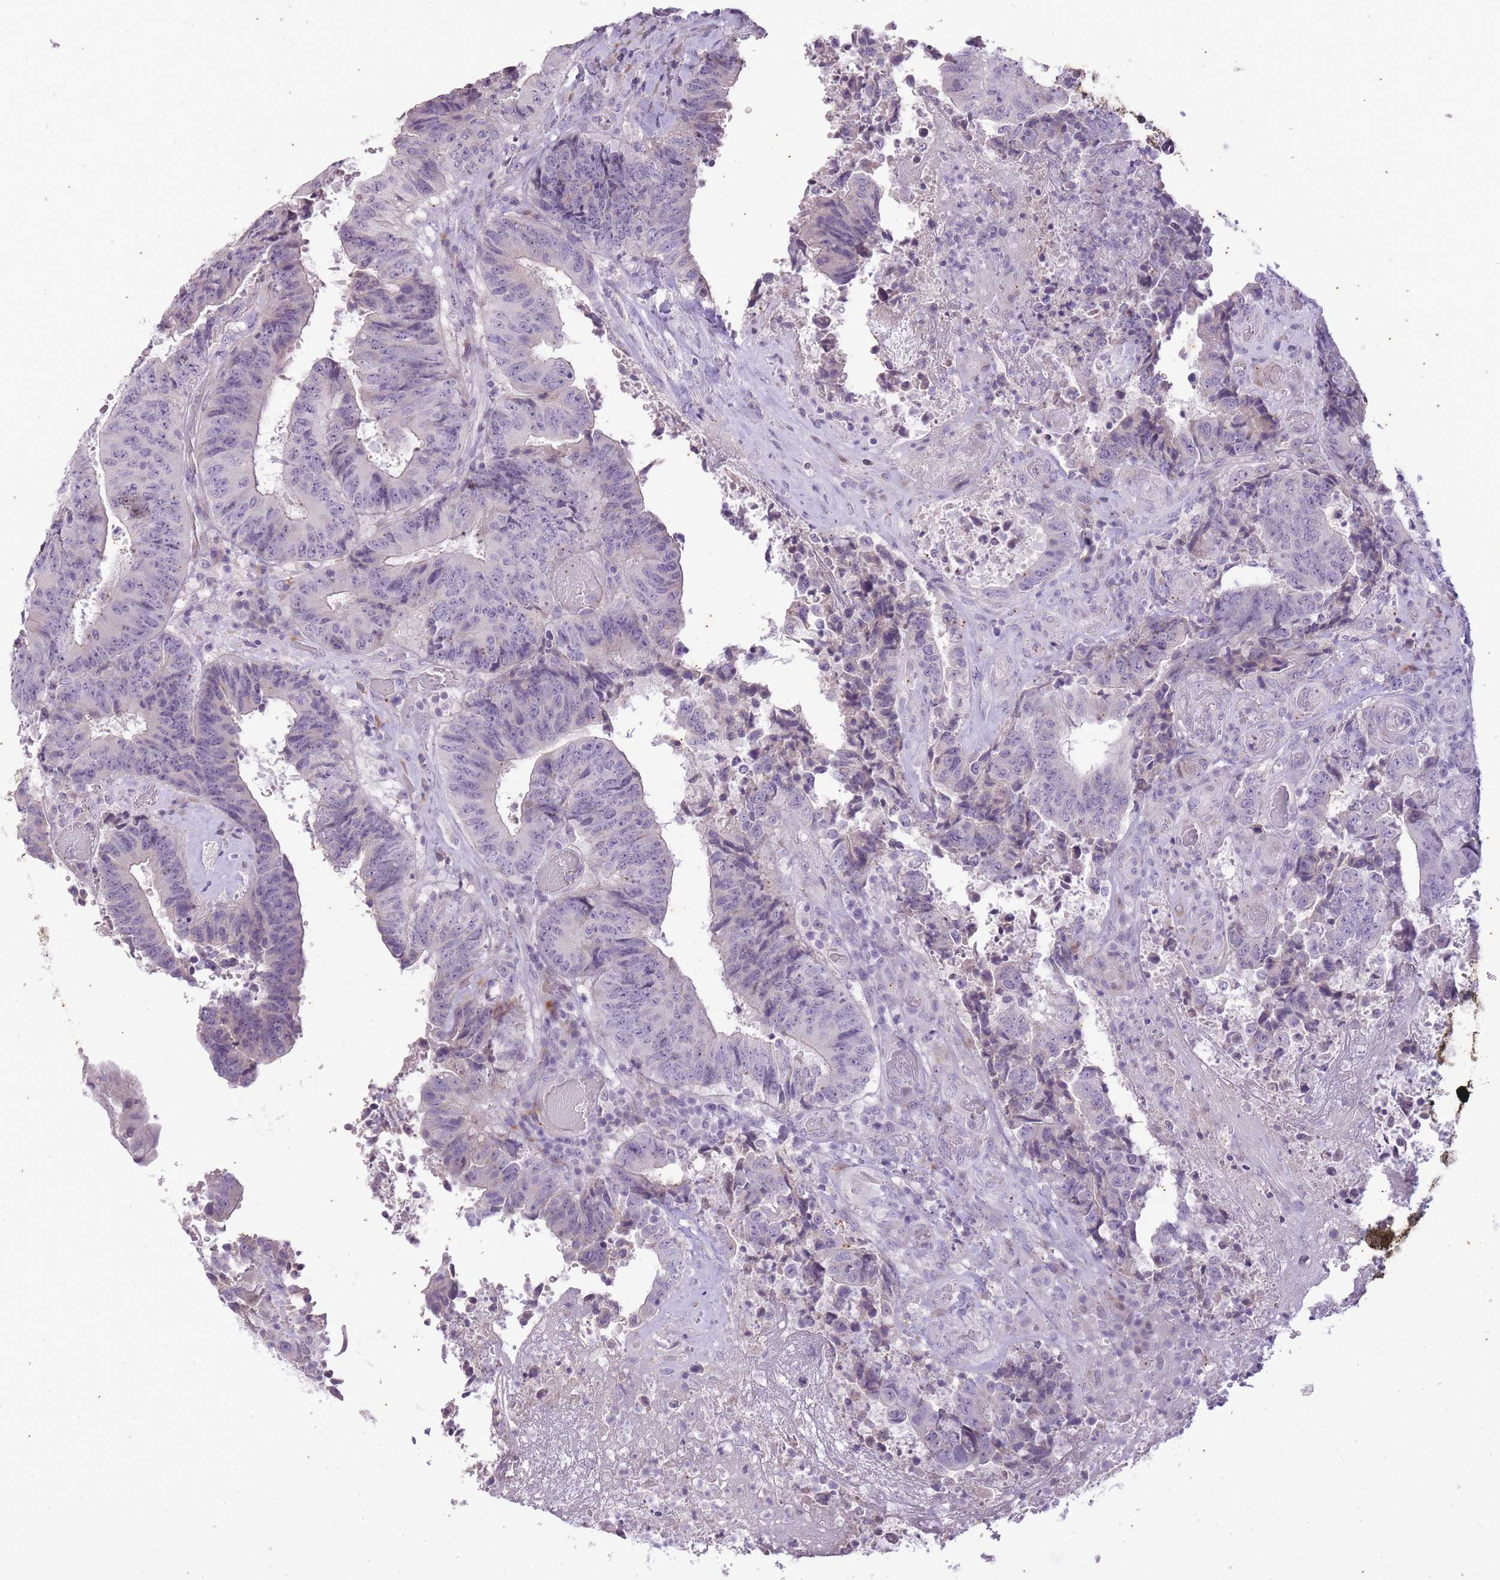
{"staining": {"intensity": "negative", "quantity": "none", "location": "none"}, "tissue": "colorectal cancer", "cell_type": "Tumor cells", "image_type": "cancer", "snomed": [{"axis": "morphology", "description": "Adenocarcinoma, NOS"}, {"axis": "topography", "description": "Rectum"}], "caption": "IHC of colorectal adenocarcinoma reveals no positivity in tumor cells.", "gene": "CNTNAP3", "patient": {"sex": "male", "age": 72}}